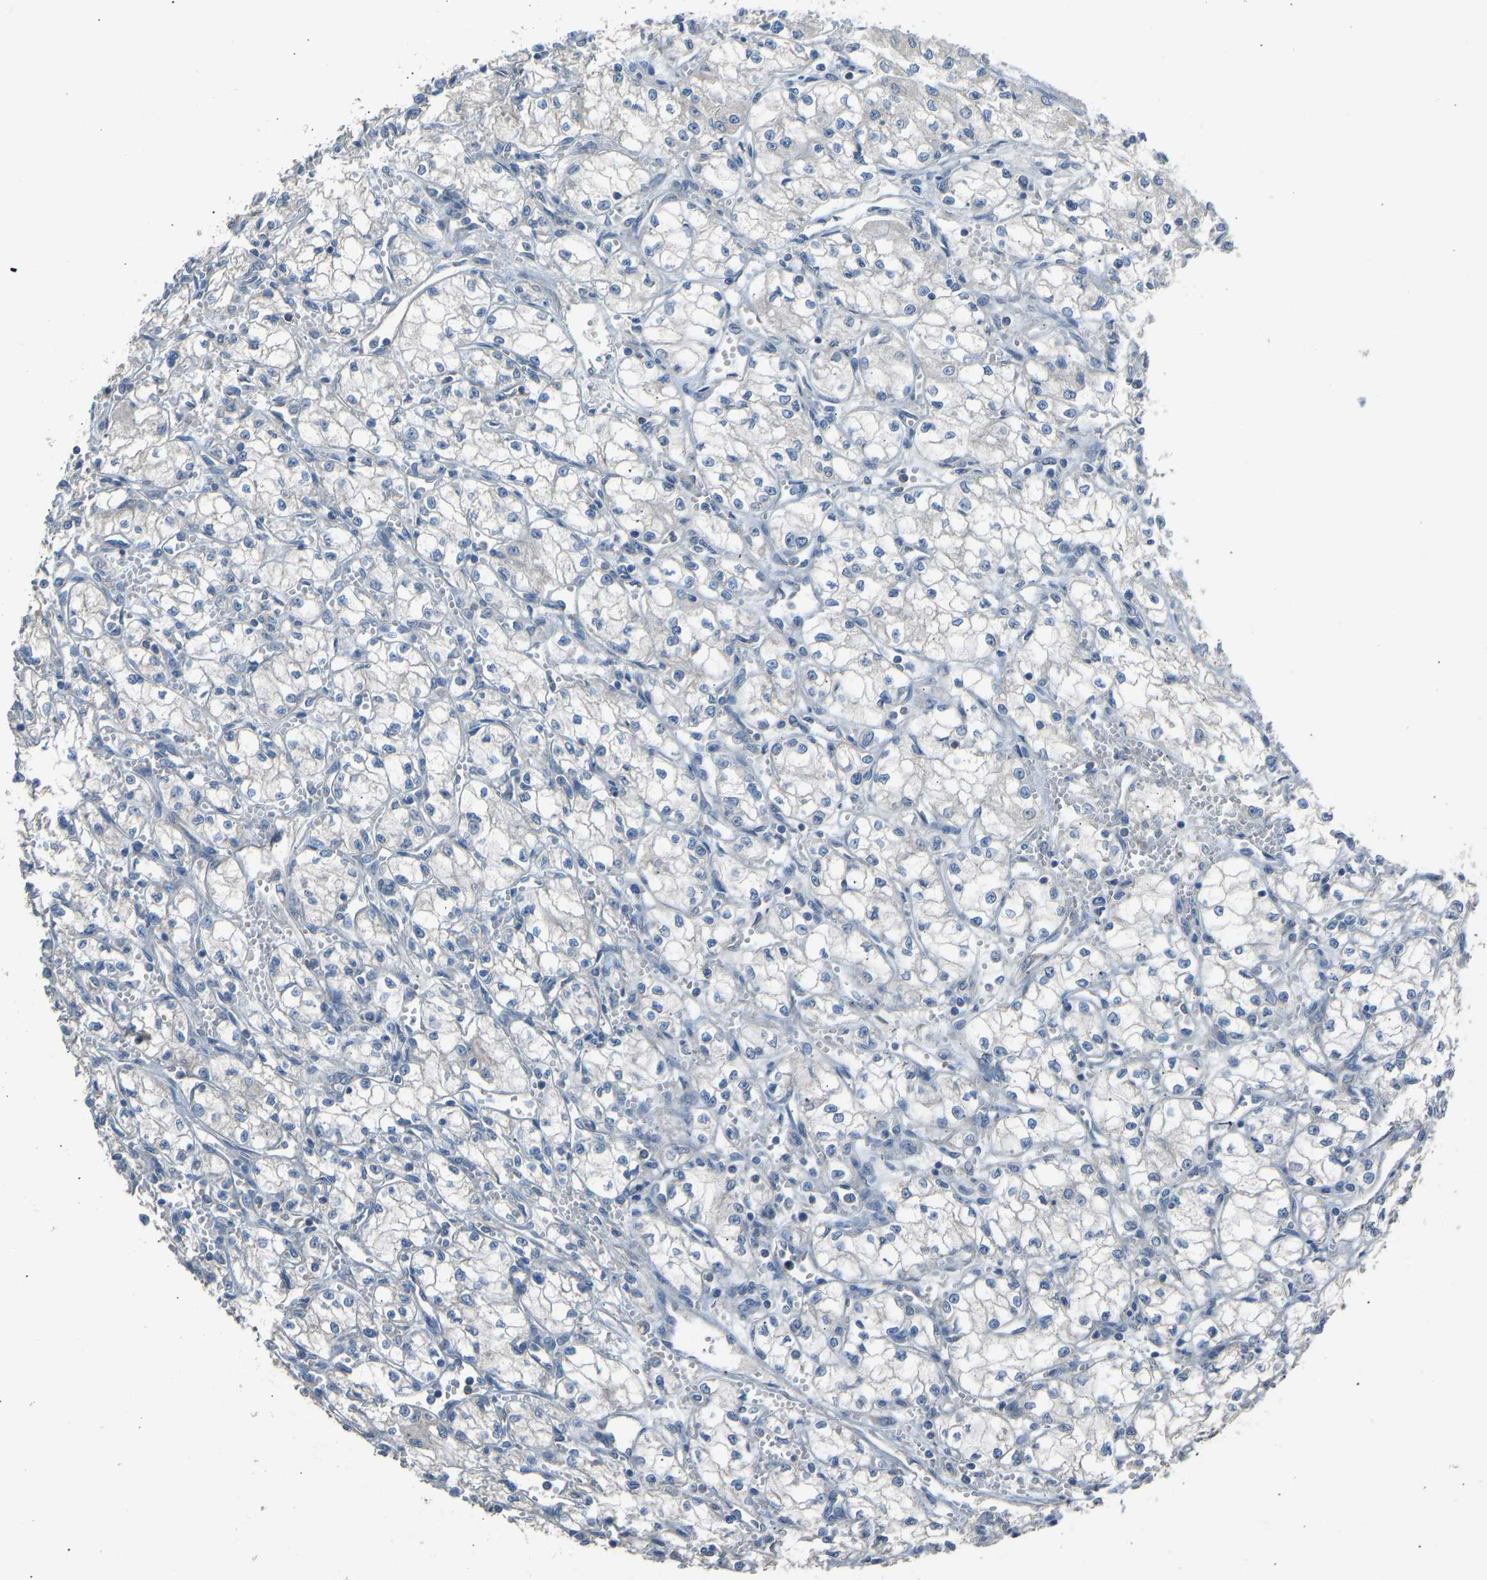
{"staining": {"intensity": "negative", "quantity": "none", "location": "none"}, "tissue": "renal cancer", "cell_type": "Tumor cells", "image_type": "cancer", "snomed": [{"axis": "morphology", "description": "Normal tissue, NOS"}, {"axis": "morphology", "description": "Adenocarcinoma, NOS"}, {"axis": "topography", "description": "Kidney"}], "caption": "A high-resolution micrograph shows immunohistochemistry (IHC) staining of renal cancer, which displays no significant positivity in tumor cells.", "gene": "TGFBR3", "patient": {"sex": "male", "age": 59}}